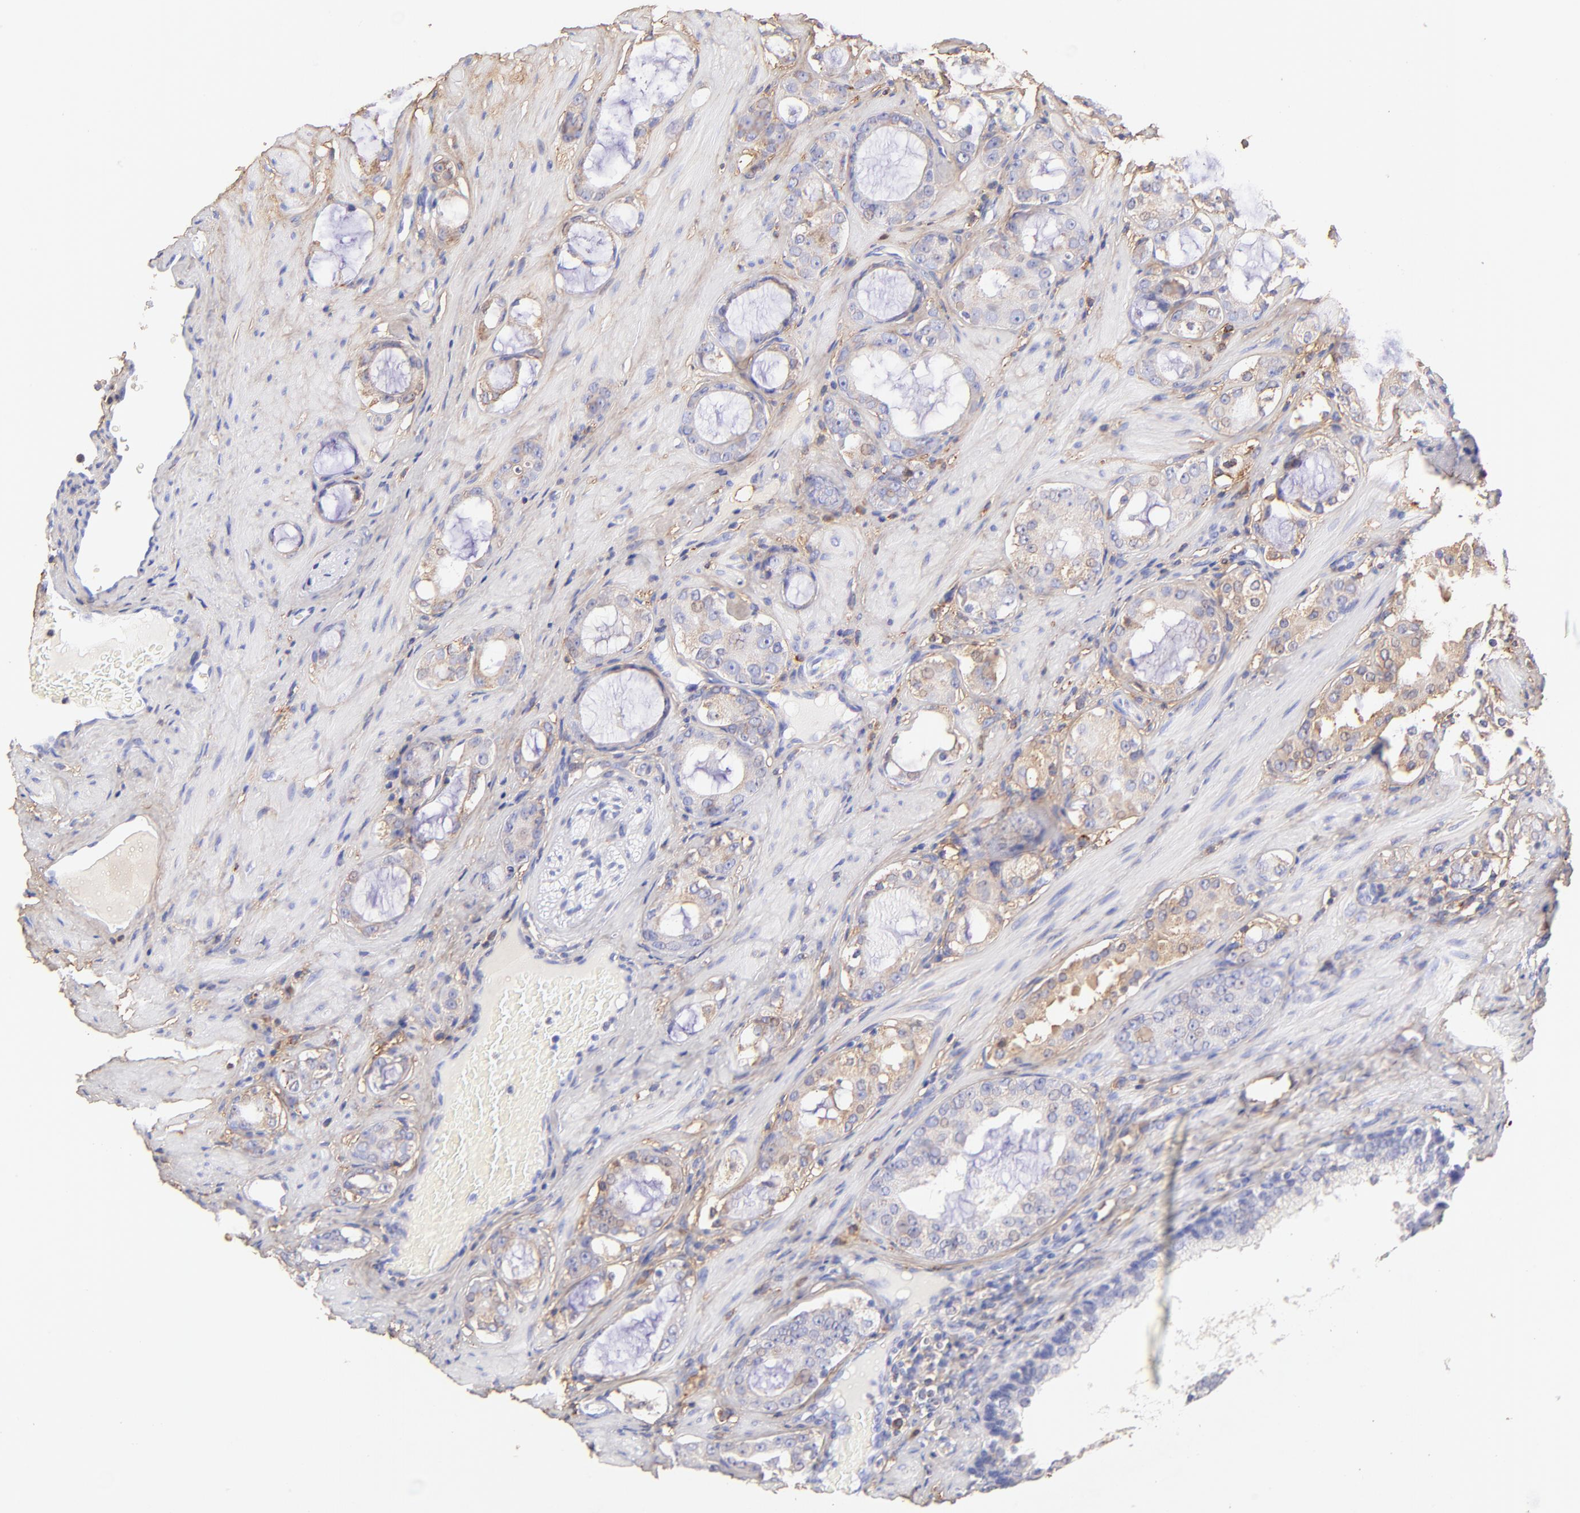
{"staining": {"intensity": "weak", "quantity": ">75%", "location": "cytoplasmic/membranous"}, "tissue": "prostate cancer", "cell_type": "Tumor cells", "image_type": "cancer", "snomed": [{"axis": "morphology", "description": "Adenocarcinoma, Medium grade"}, {"axis": "topography", "description": "Prostate"}], "caption": "Prostate adenocarcinoma (medium-grade) stained with DAB (3,3'-diaminobenzidine) immunohistochemistry (IHC) reveals low levels of weak cytoplasmic/membranous expression in approximately >75% of tumor cells.", "gene": "BGN", "patient": {"sex": "male", "age": 73}}